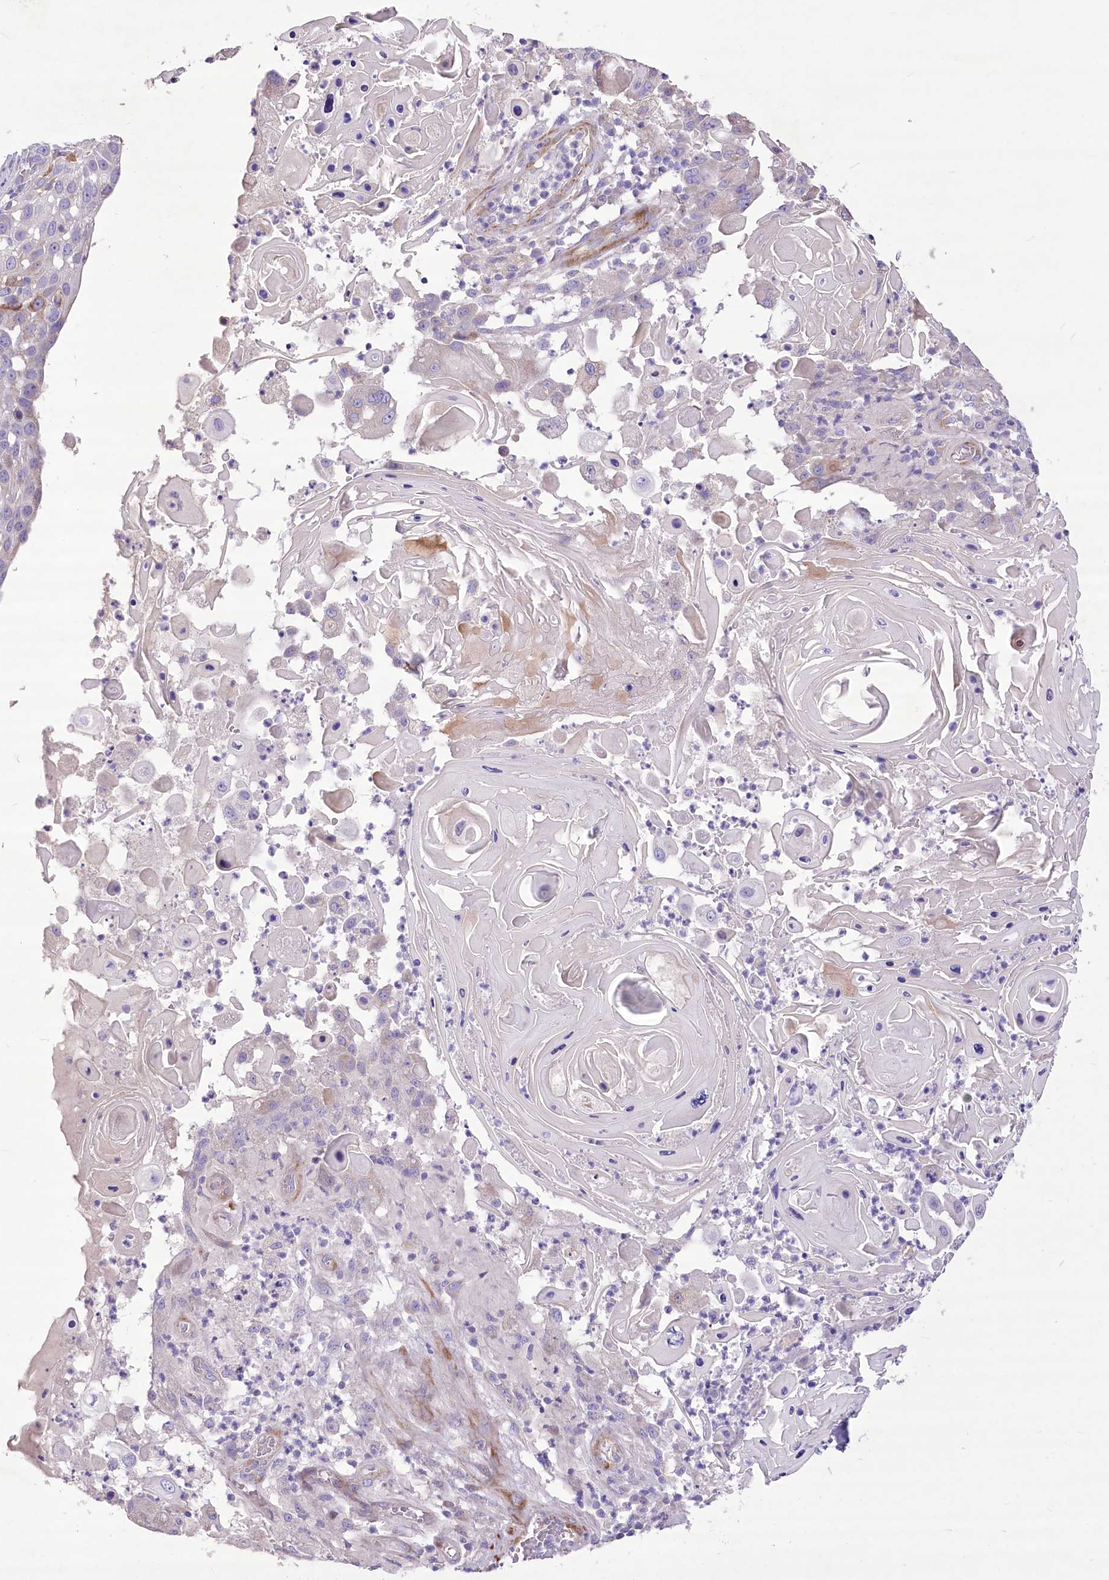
{"staining": {"intensity": "negative", "quantity": "none", "location": "none"}, "tissue": "skin cancer", "cell_type": "Tumor cells", "image_type": "cancer", "snomed": [{"axis": "morphology", "description": "Squamous cell carcinoma, NOS"}, {"axis": "topography", "description": "Skin"}], "caption": "Immunohistochemical staining of human skin squamous cell carcinoma reveals no significant staining in tumor cells.", "gene": "ANGPTL3", "patient": {"sex": "female", "age": 44}}